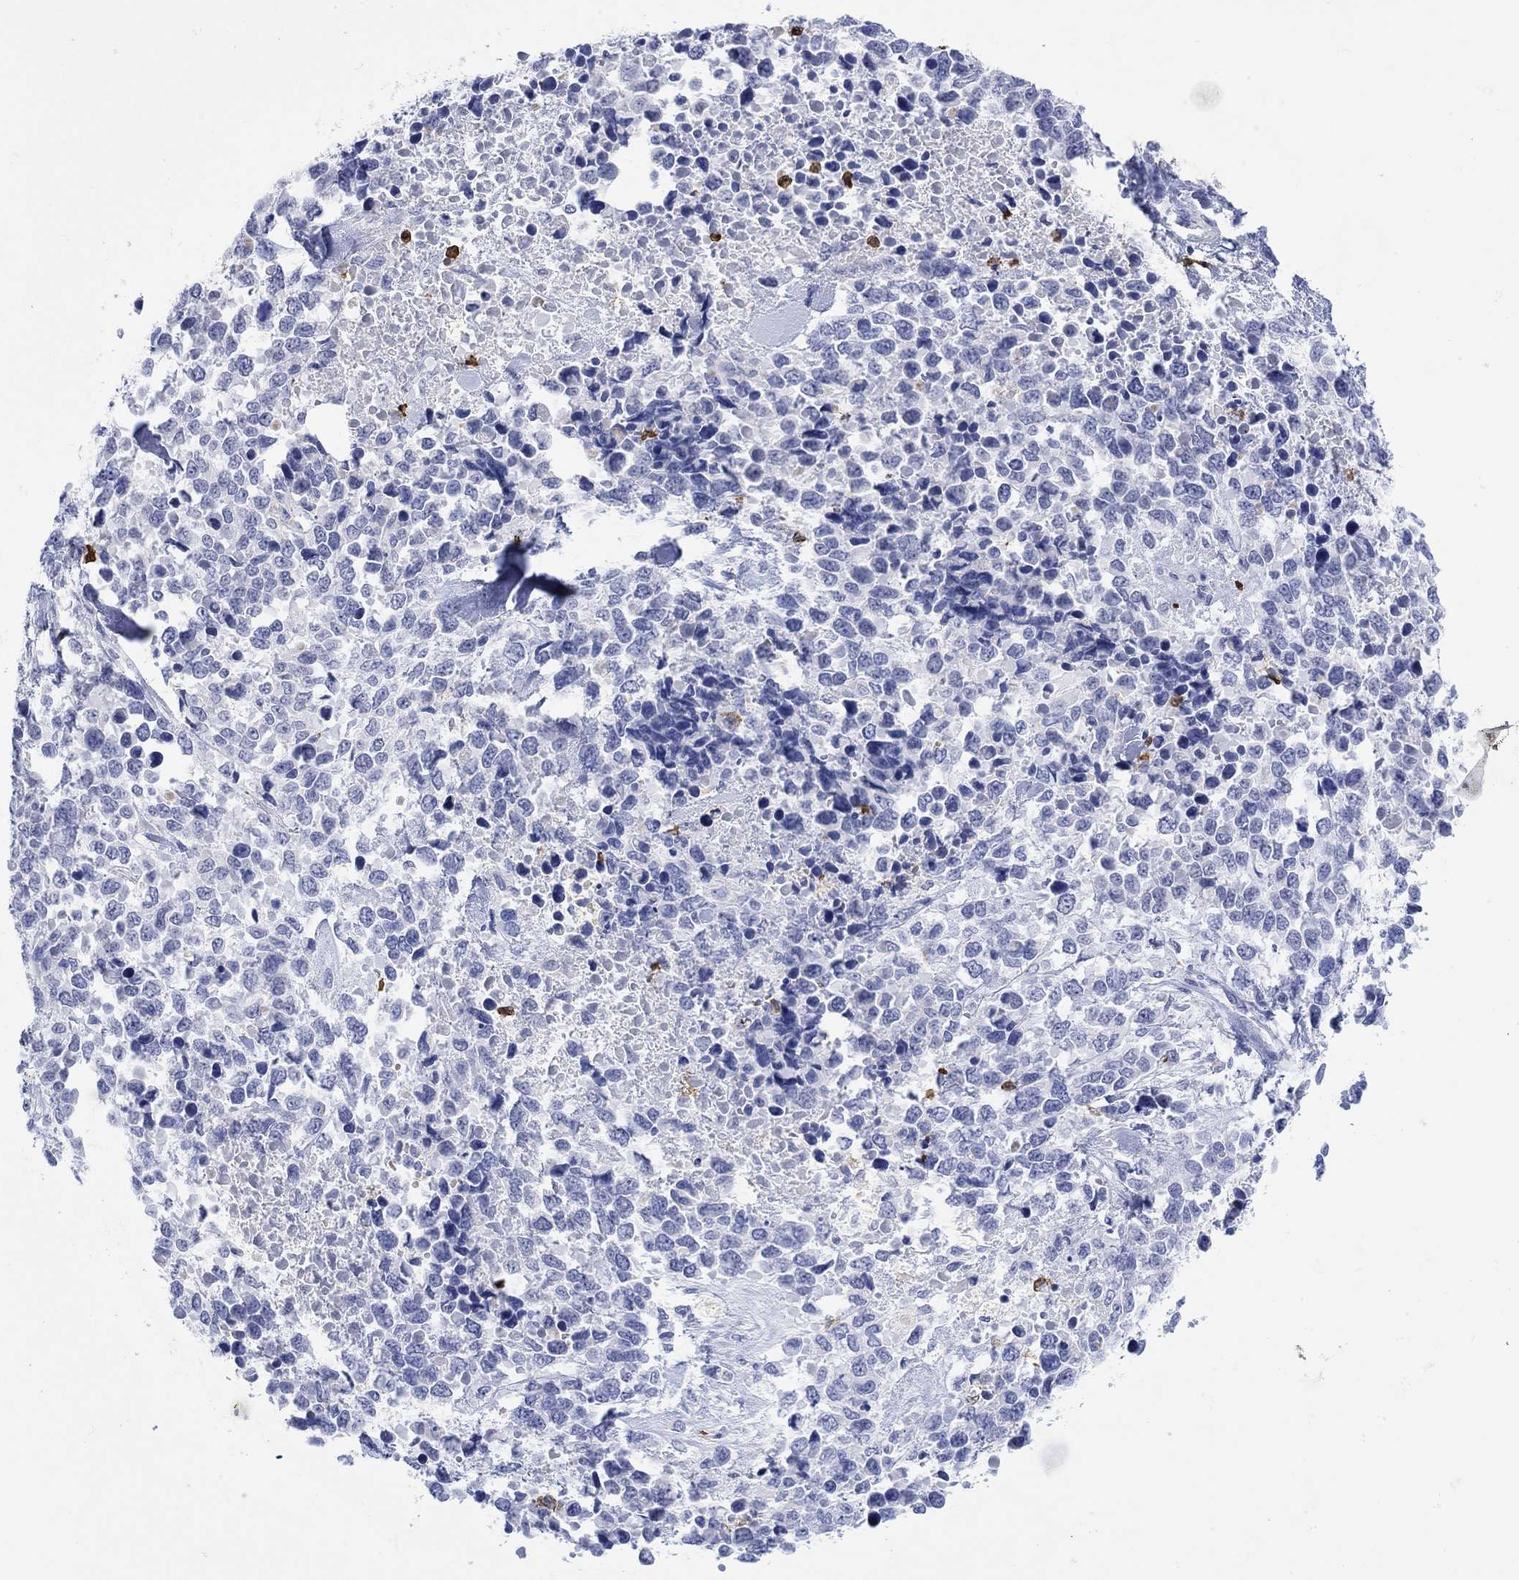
{"staining": {"intensity": "negative", "quantity": "none", "location": "none"}, "tissue": "melanoma", "cell_type": "Tumor cells", "image_type": "cancer", "snomed": [{"axis": "morphology", "description": "Malignant melanoma, Metastatic site"}, {"axis": "topography", "description": "Skin"}], "caption": "High power microscopy photomicrograph of an immunohistochemistry (IHC) photomicrograph of malignant melanoma (metastatic site), revealing no significant staining in tumor cells. The staining was performed using DAB to visualize the protein expression in brown, while the nuclei were stained in blue with hematoxylin (Magnification: 20x).", "gene": "LINGO3", "patient": {"sex": "male", "age": 84}}